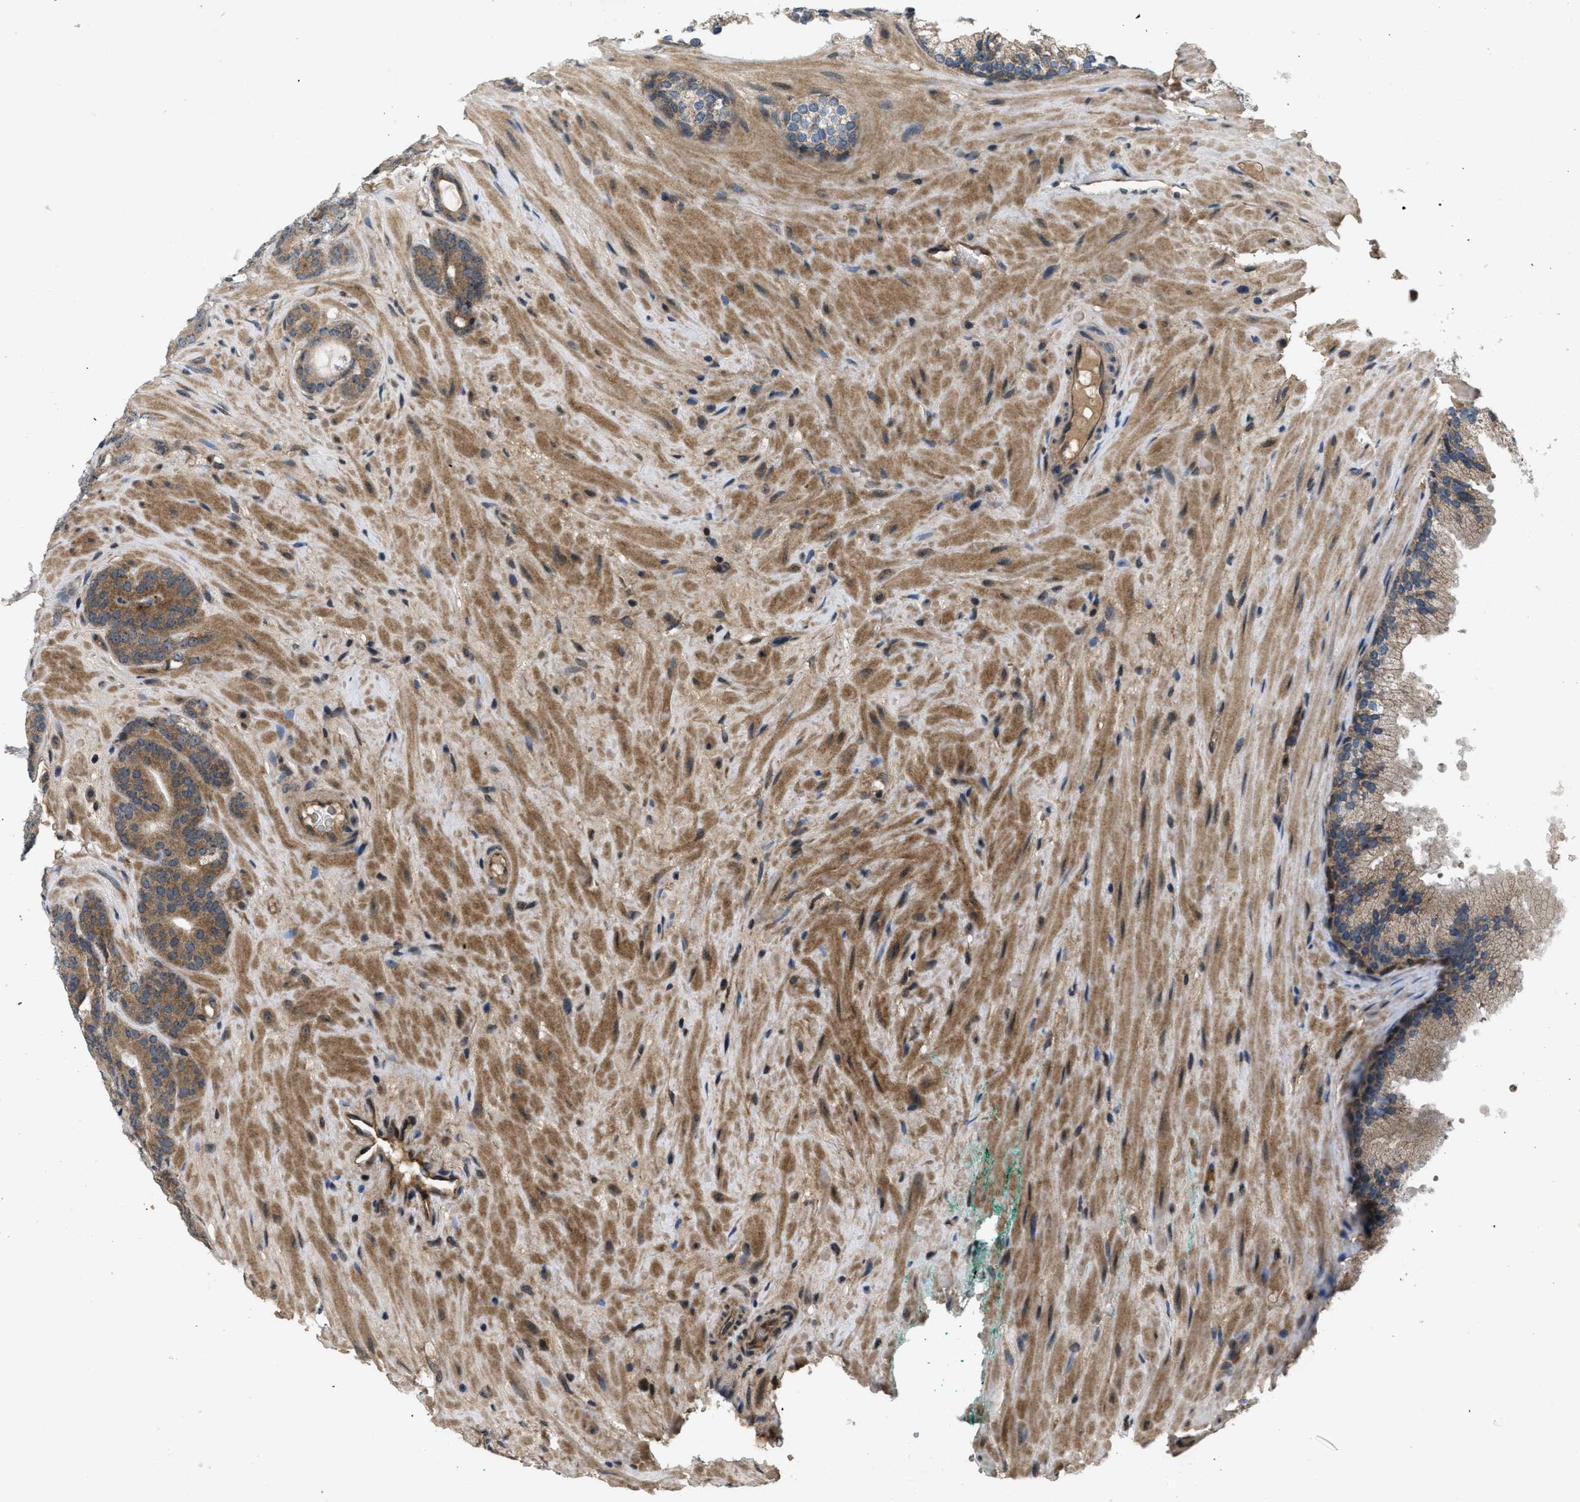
{"staining": {"intensity": "moderate", "quantity": ">75%", "location": "cytoplasmic/membranous"}, "tissue": "prostate cancer", "cell_type": "Tumor cells", "image_type": "cancer", "snomed": [{"axis": "morphology", "description": "Adenocarcinoma, Low grade"}, {"axis": "topography", "description": "Prostate"}], "caption": "The histopathology image shows staining of prostate cancer, revealing moderate cytoplasmic/membranous protein expression (brown color) within tumor cells.", "gene": "SPTLC1", "patient": {"sex": "male", "age": 63}}